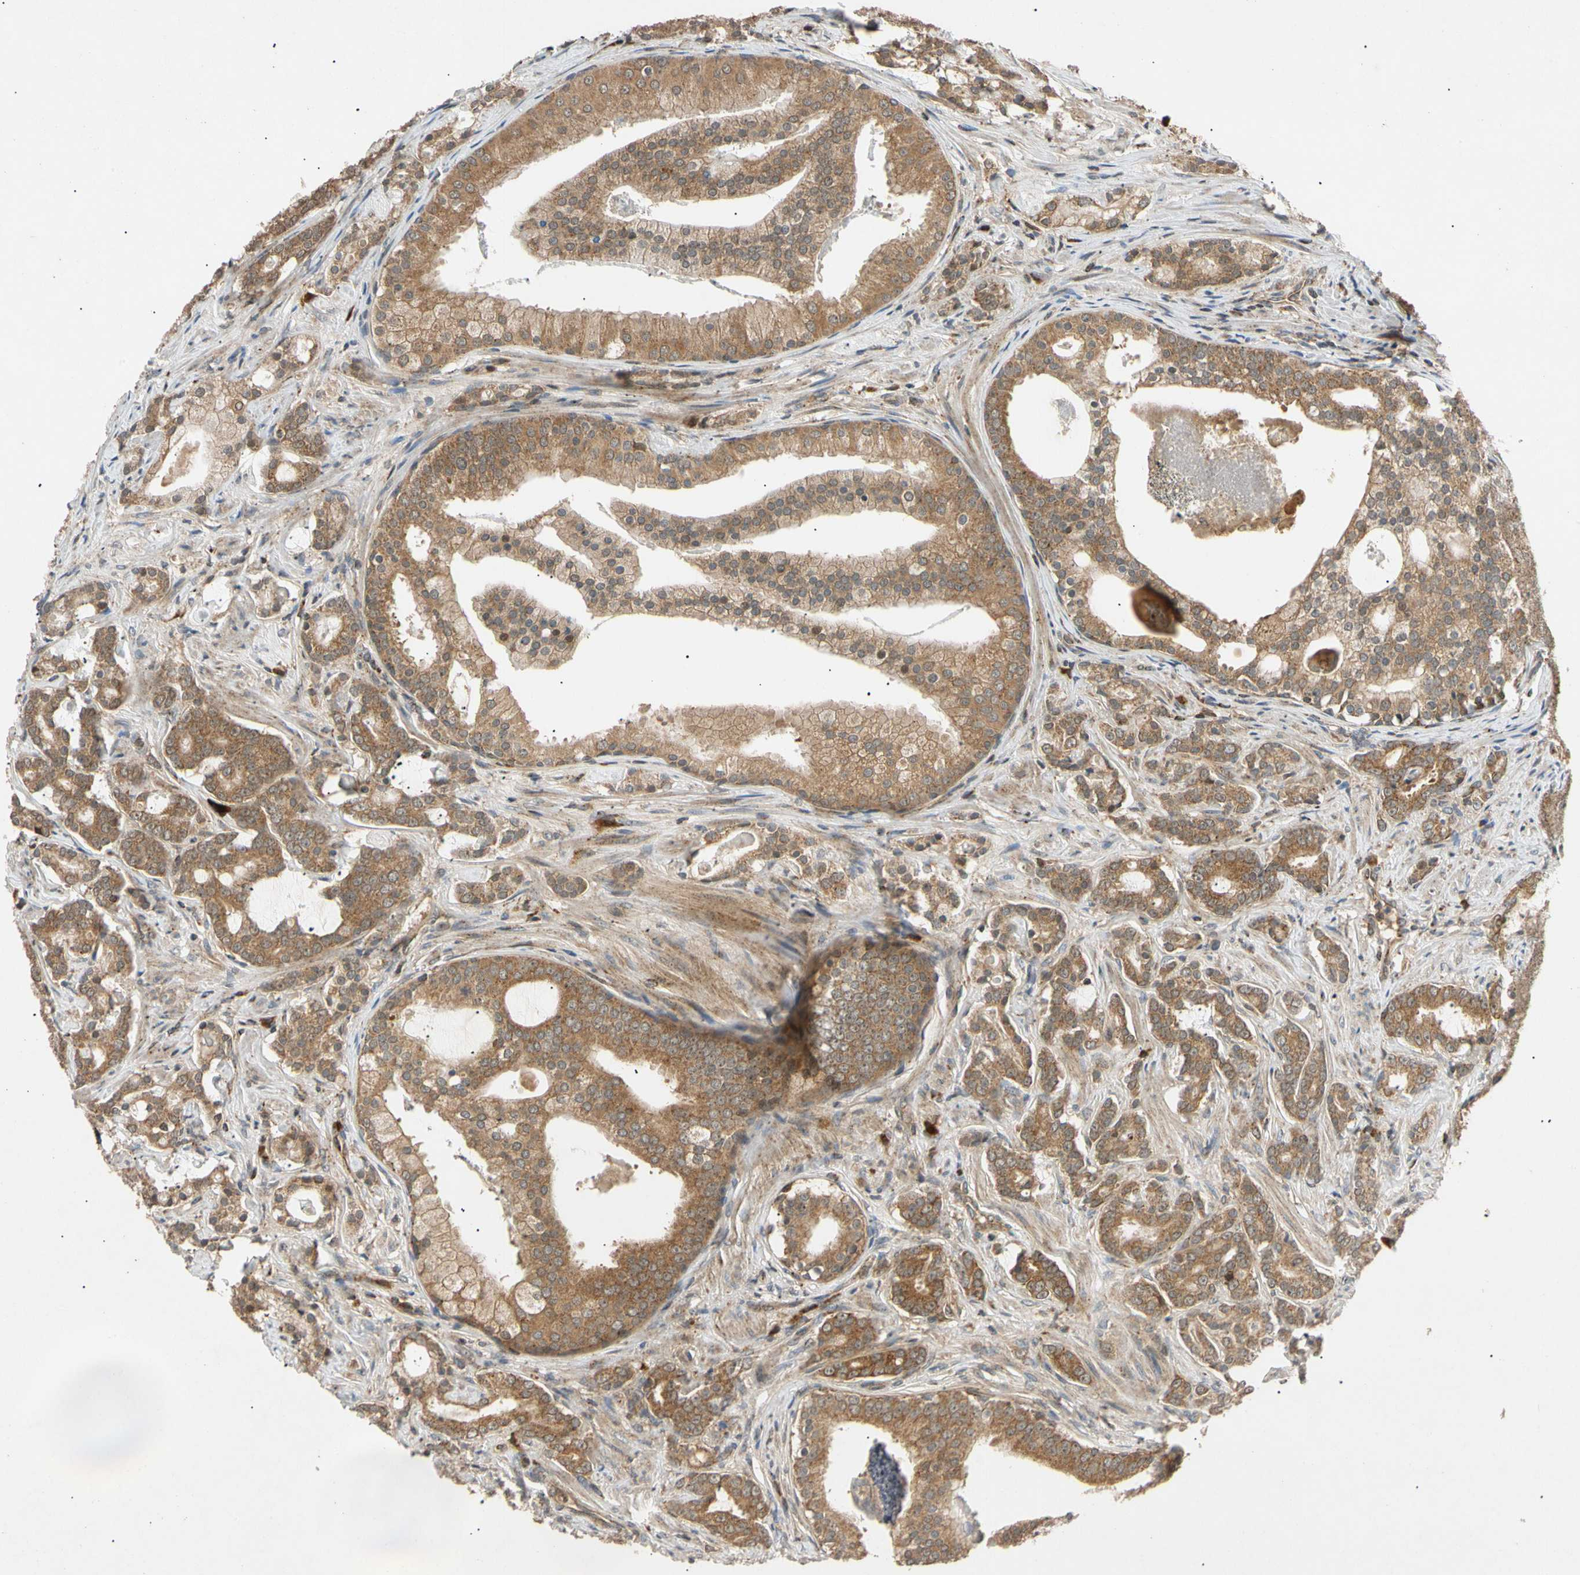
{"staining": {"intensity": "strong", "quantity": ">75%", "location": "cytoplasmic/membranous"}, "tissue": "prostate cancer", "cell_type": "Tumor cells", "image_type": "cancer", "snomed": [{"axis": "morphology", "description": "Adenocarcinoma, Low grade"}, {"axis": "topography", "description": "Prostate"}], "caption": "This photomicrograph displays IHC staining of human prostate low-grade adenocarcinoma, with high strong cytoplasmic/membranous staining in about >75% of tumor cells.", "gene": "MRPS22", "patient": {"sex": "male", "age": 58}}